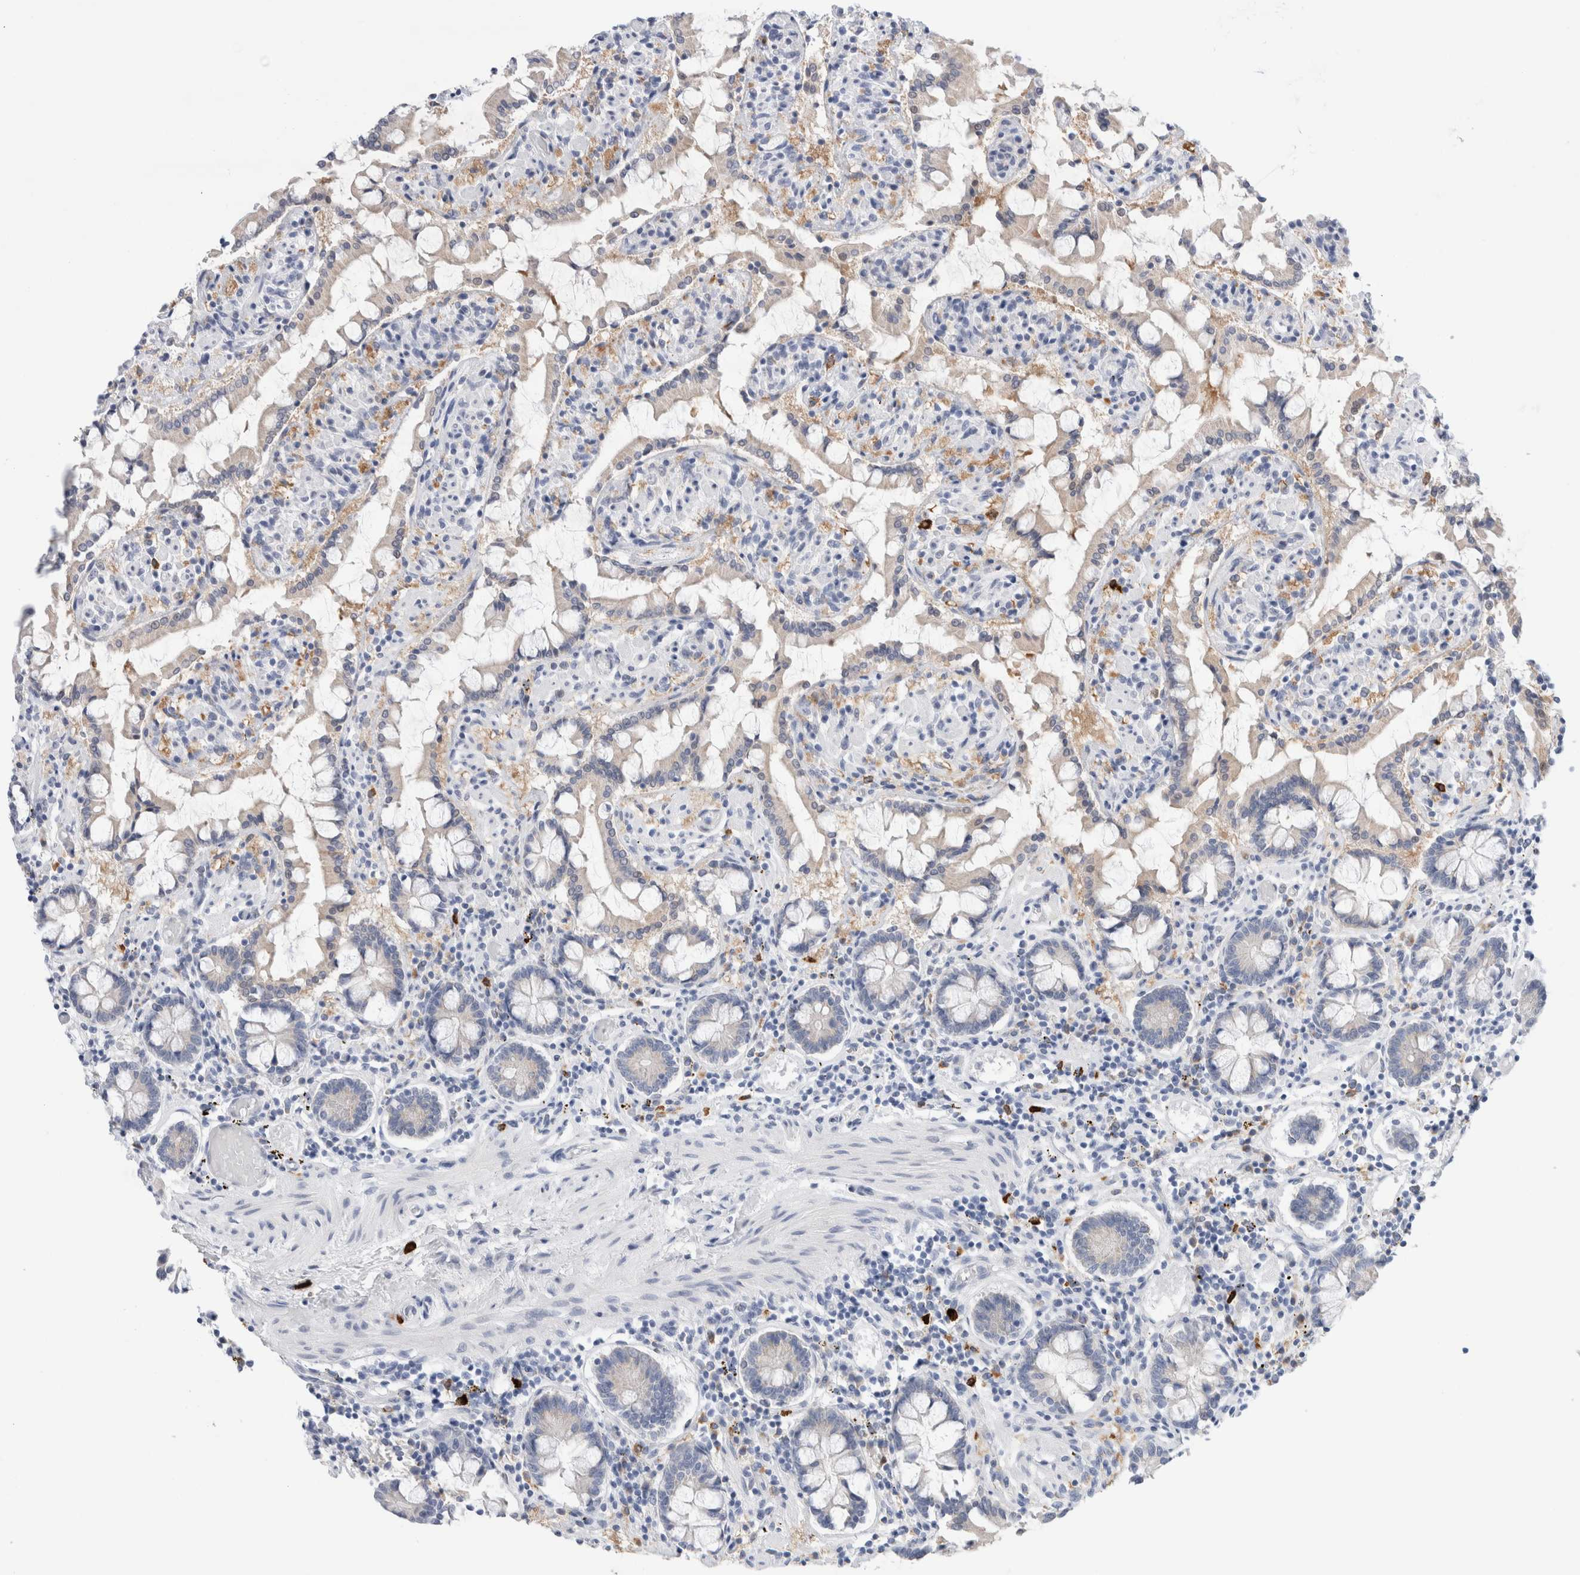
{"staining": {"intensity": "moderate", "quantity": "25%-75%", "location": "cytoplasmic/membranous"}, "tissue": "small intestine", "cell_type": "Glandular cells", "image_type": "normal", "snomed": [{"axis": "morphology", "description": "Normal tissue, NOS"}, {"axis": "topography", "description": "Small intestine"}], "caption": "A medium amount of moderate cytoplasmic/membranous positivity is appreciated in about 25%-75% of glandular cells in unremarkable small intestine. (DAB (3,3'-diaminobenzidine) IHC, brown staining for protein, blue staining for nuclei).", "gene": "SLC22A12", "patient": {"sex": "male", "age": 41}}